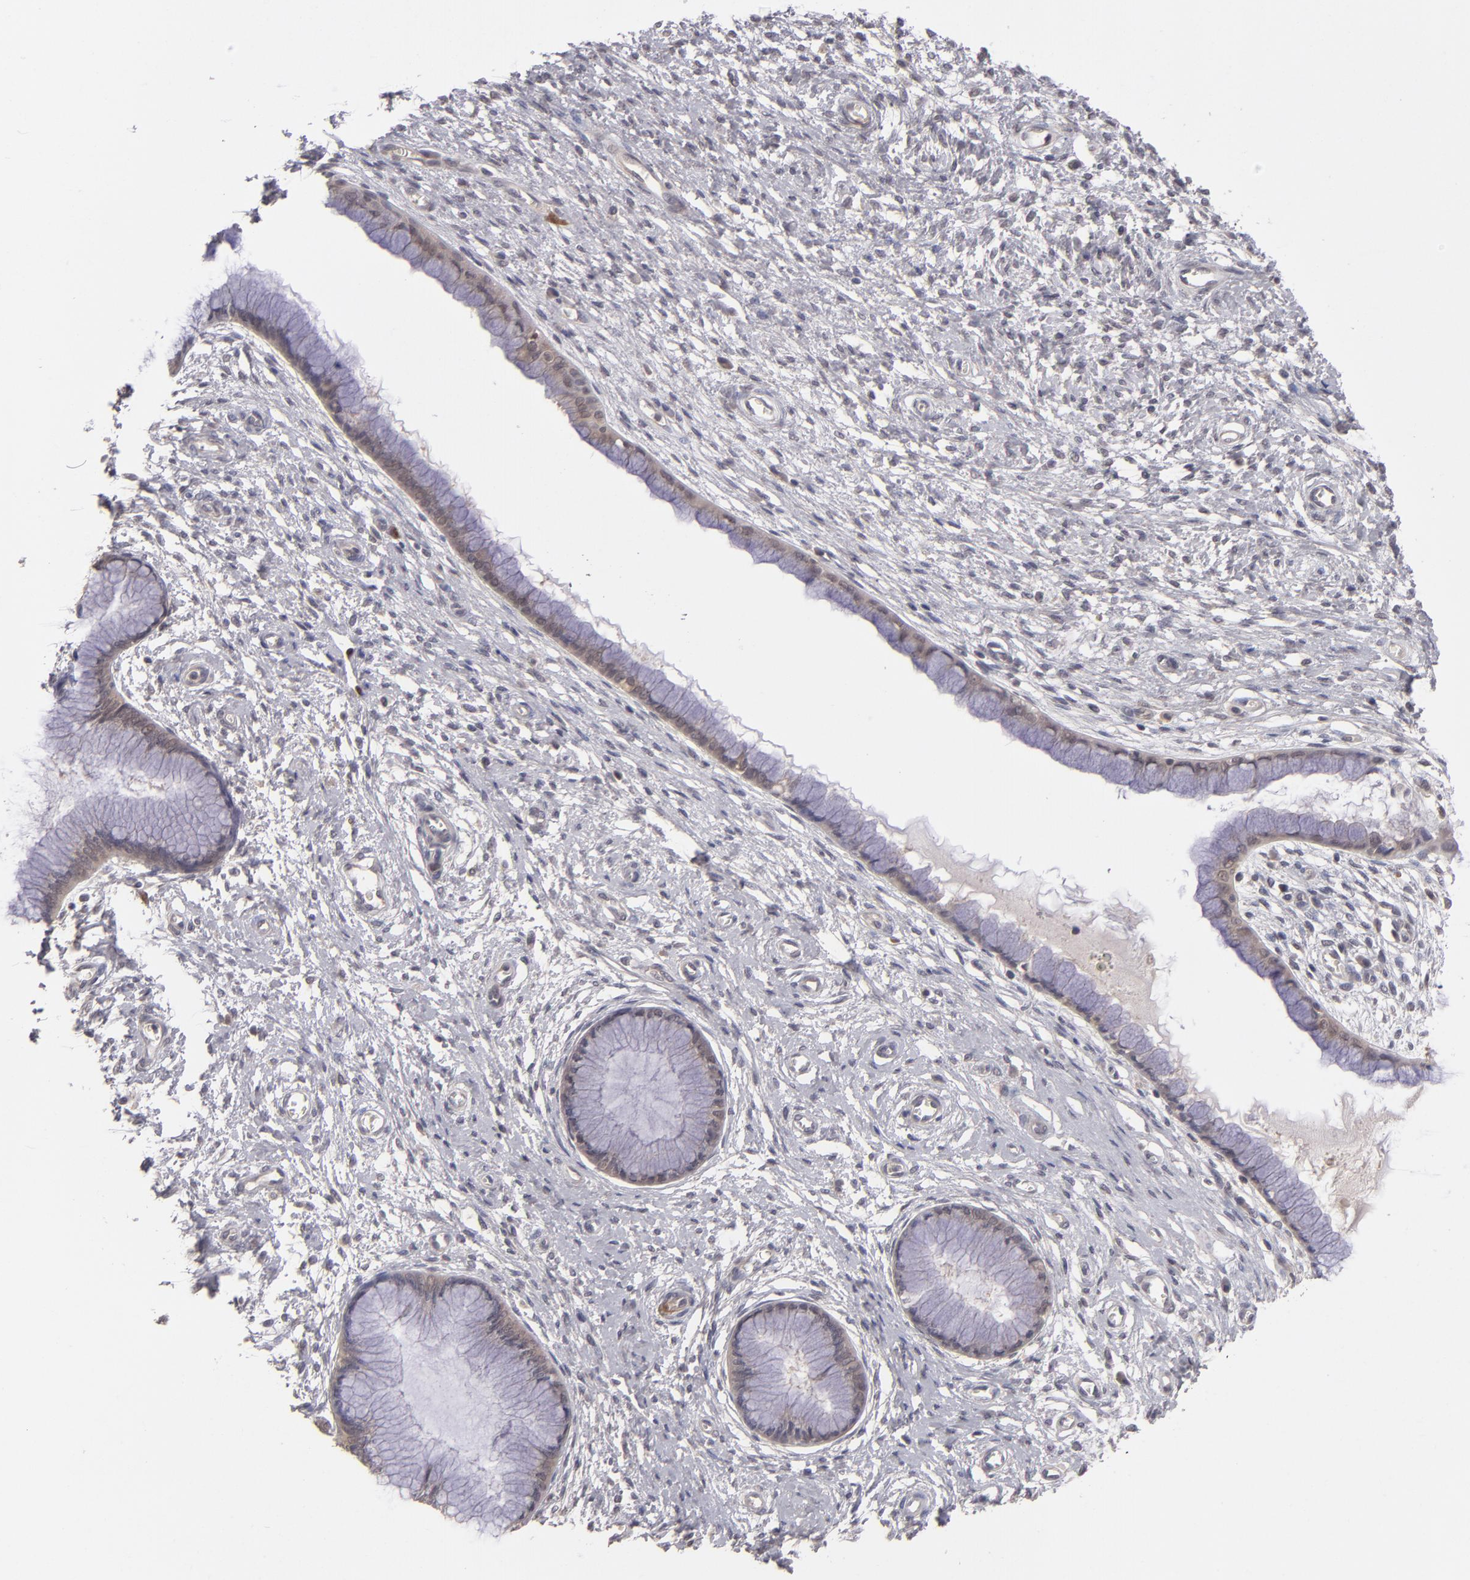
{"staining": {"intensity": "weak", "quantity": ">75%", "location": "cytoplasmic/membranous"}, "tissue": "cervix", "cell_type": "Glandular cells", "image_type": "normal", "snomed": [{"axis": "morphology", "description": "Normal tissue, NOS"}, {"axis": "topography", "description": "Cervix"}], "caption": "Immunohistochemical staining of normal cervix displays >75% levels of weak cytoplasmic/membranous protein expression in about >75% of glandular cells. The staining was performed using DAB (3,3'-diaminobenzidine), with brown indicating positive protein expression. Nuclei are stained blue with hematoxylin.", "gene": "TYMS", "patient": {"sex": "female", "age": 55}}